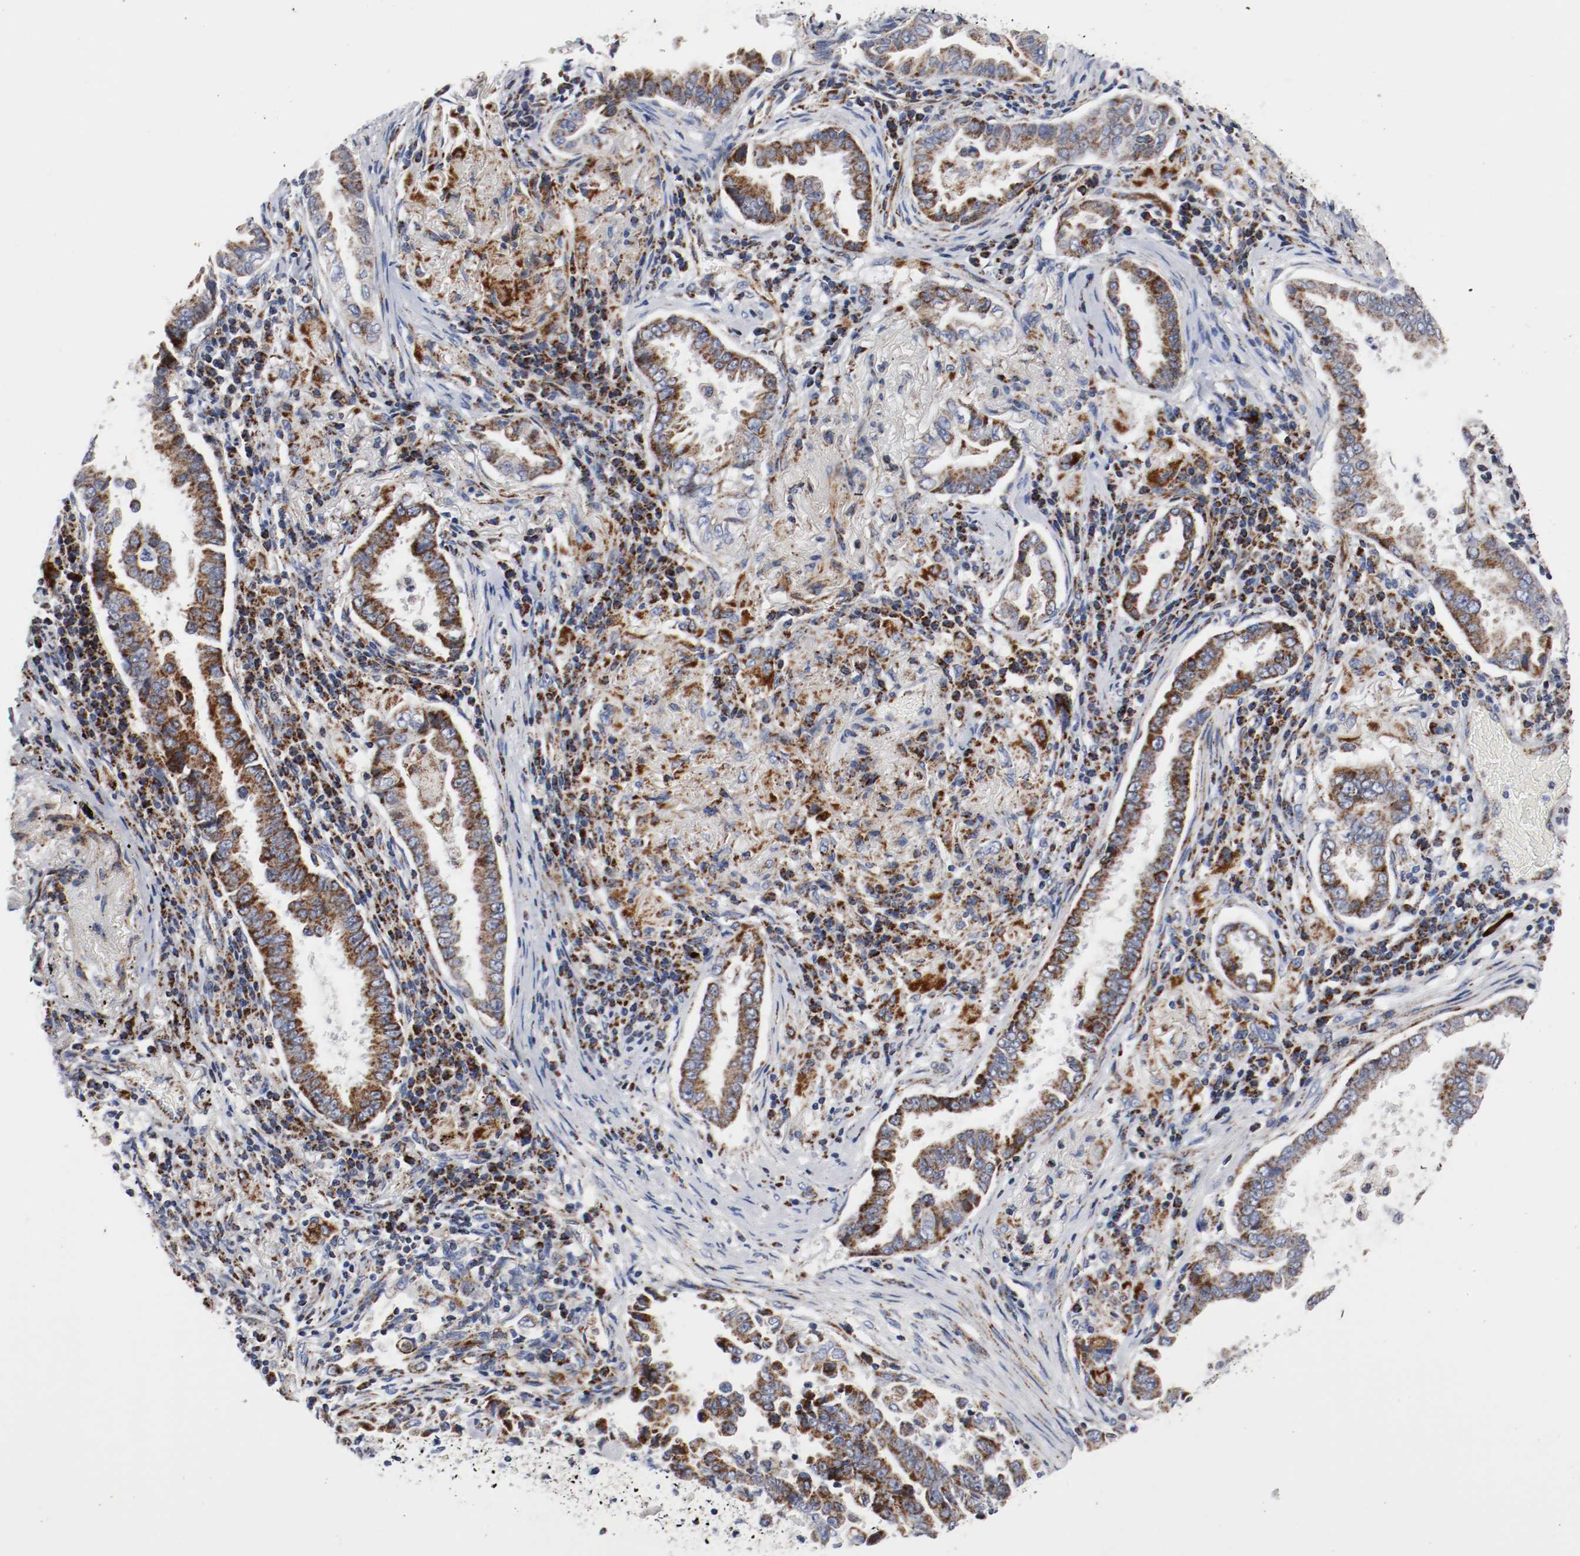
{"staining": {"intensity": "moderate", "quantity": ">75%", "location": "cytoplasmic/membranous"}, "tissue": "lung cancer", "cell_type": "Tumor cells", "image_type": "cancer", "snomed": [{"axis": "morphology", "description": "Normal tissue, NOS"}, {"axis": "morphology", "description": "Inflammation, NOS"}, {"axis": "morphology", "description": "Adenocarcinoma, NOS"}, {"axis": "topography", "description": "Lung"}], "caption": "Immunohistochemical staining of human lung cancer (adenocarcinoma) exhibits medium levels of moderate cytoplasmic/membranous protein expression in about >75% of tumor cells.", "gene": "TUBD1", "patient": {"sex": "female", "age": 64}}